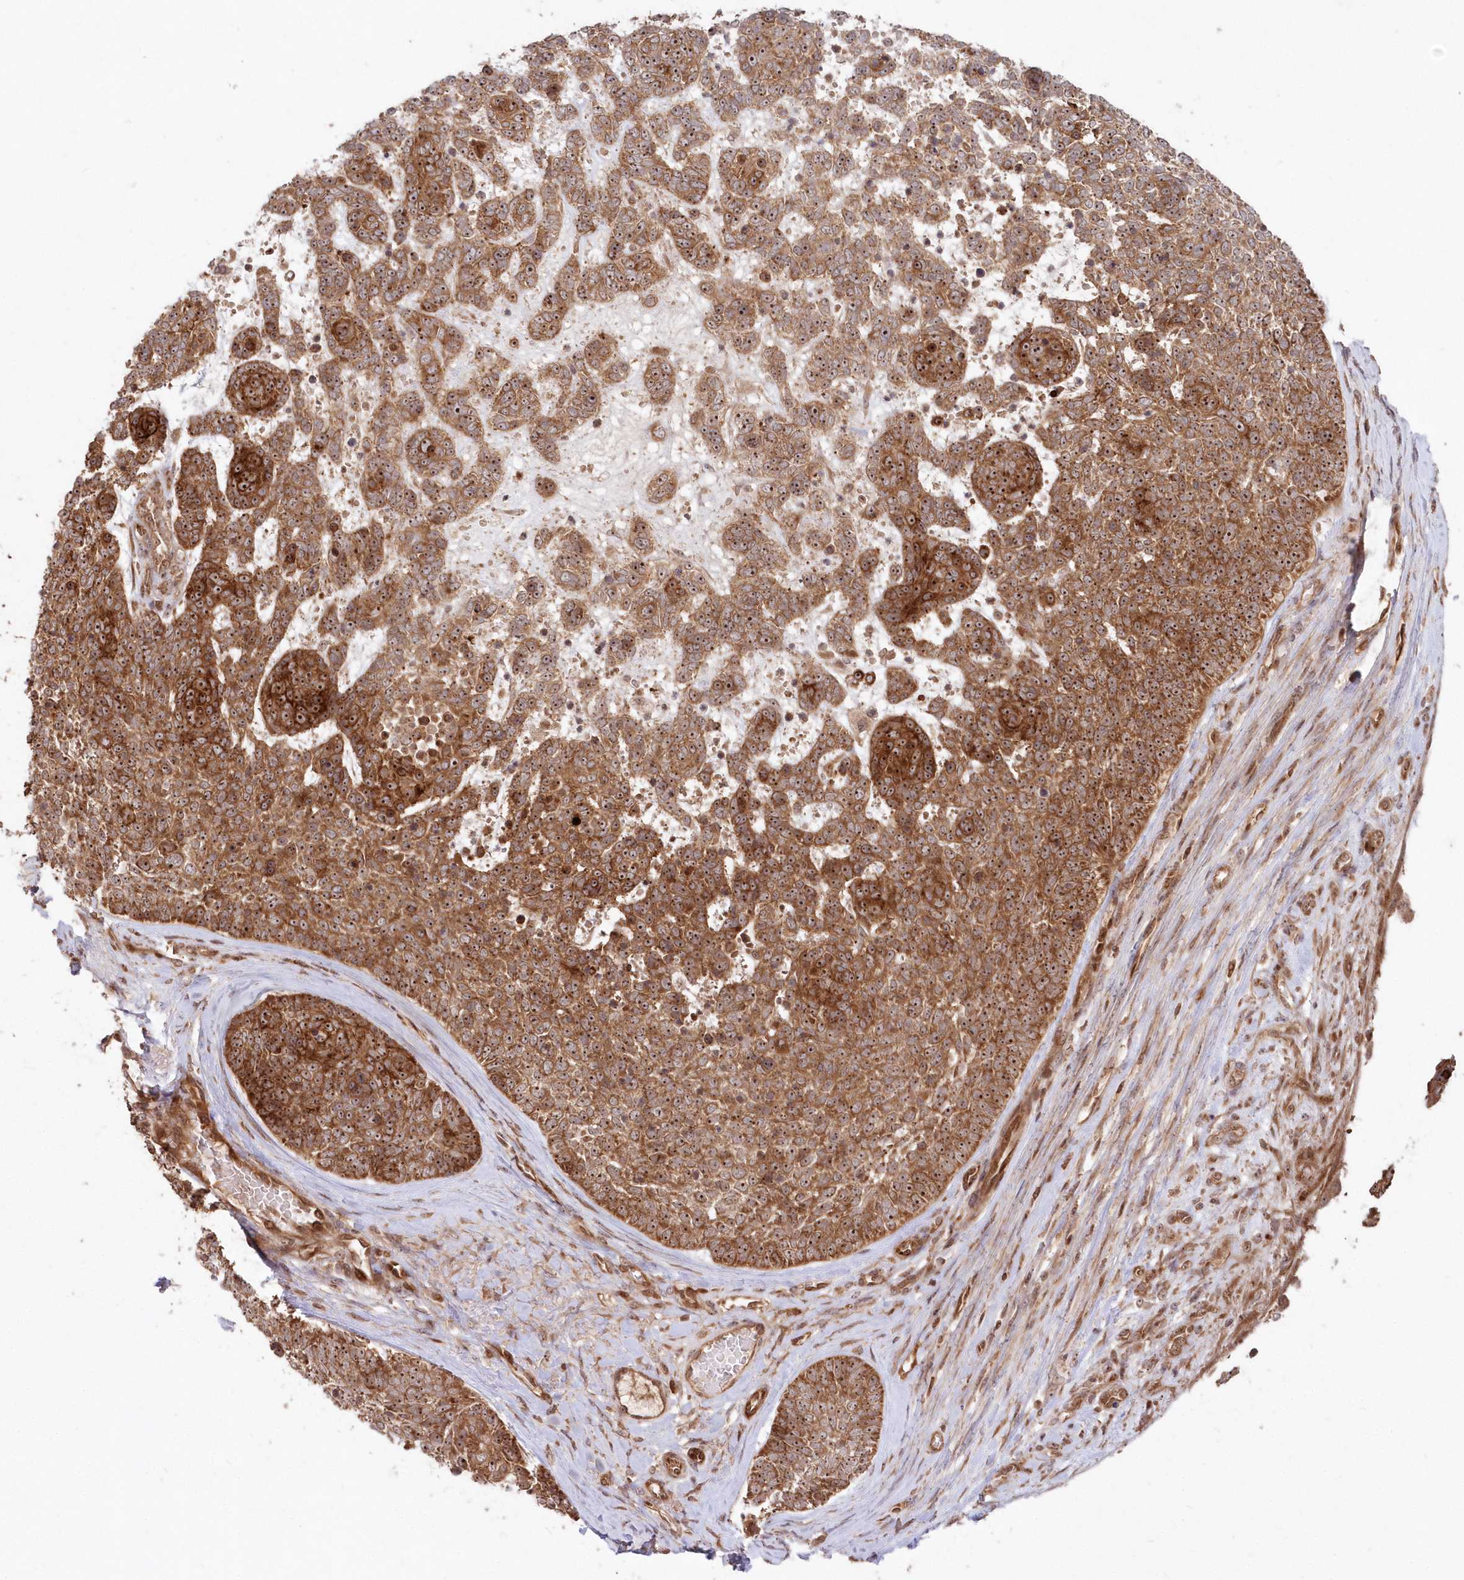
{"staining": {"intensity": "strong", "quantity": ">75%", "location": "cytoplasmic/membranous,nuclear"}, "tissue": "skin cancer", "cell_type": "Tumor cells", "image_type": "cancer", "snomed": [{"axis": "morphology", "description": "Basal cell carcinoma"}, {"axis": "topography", "description": "Skin"}], "caption": "Strong cytoplasmic/membranous and nuclear positivity is appreciated in about >75% of tumor cells in basal cell carcinoma (skin).", "gene": "SERINC1", "patient": {"sex": "female", "age": 81}}